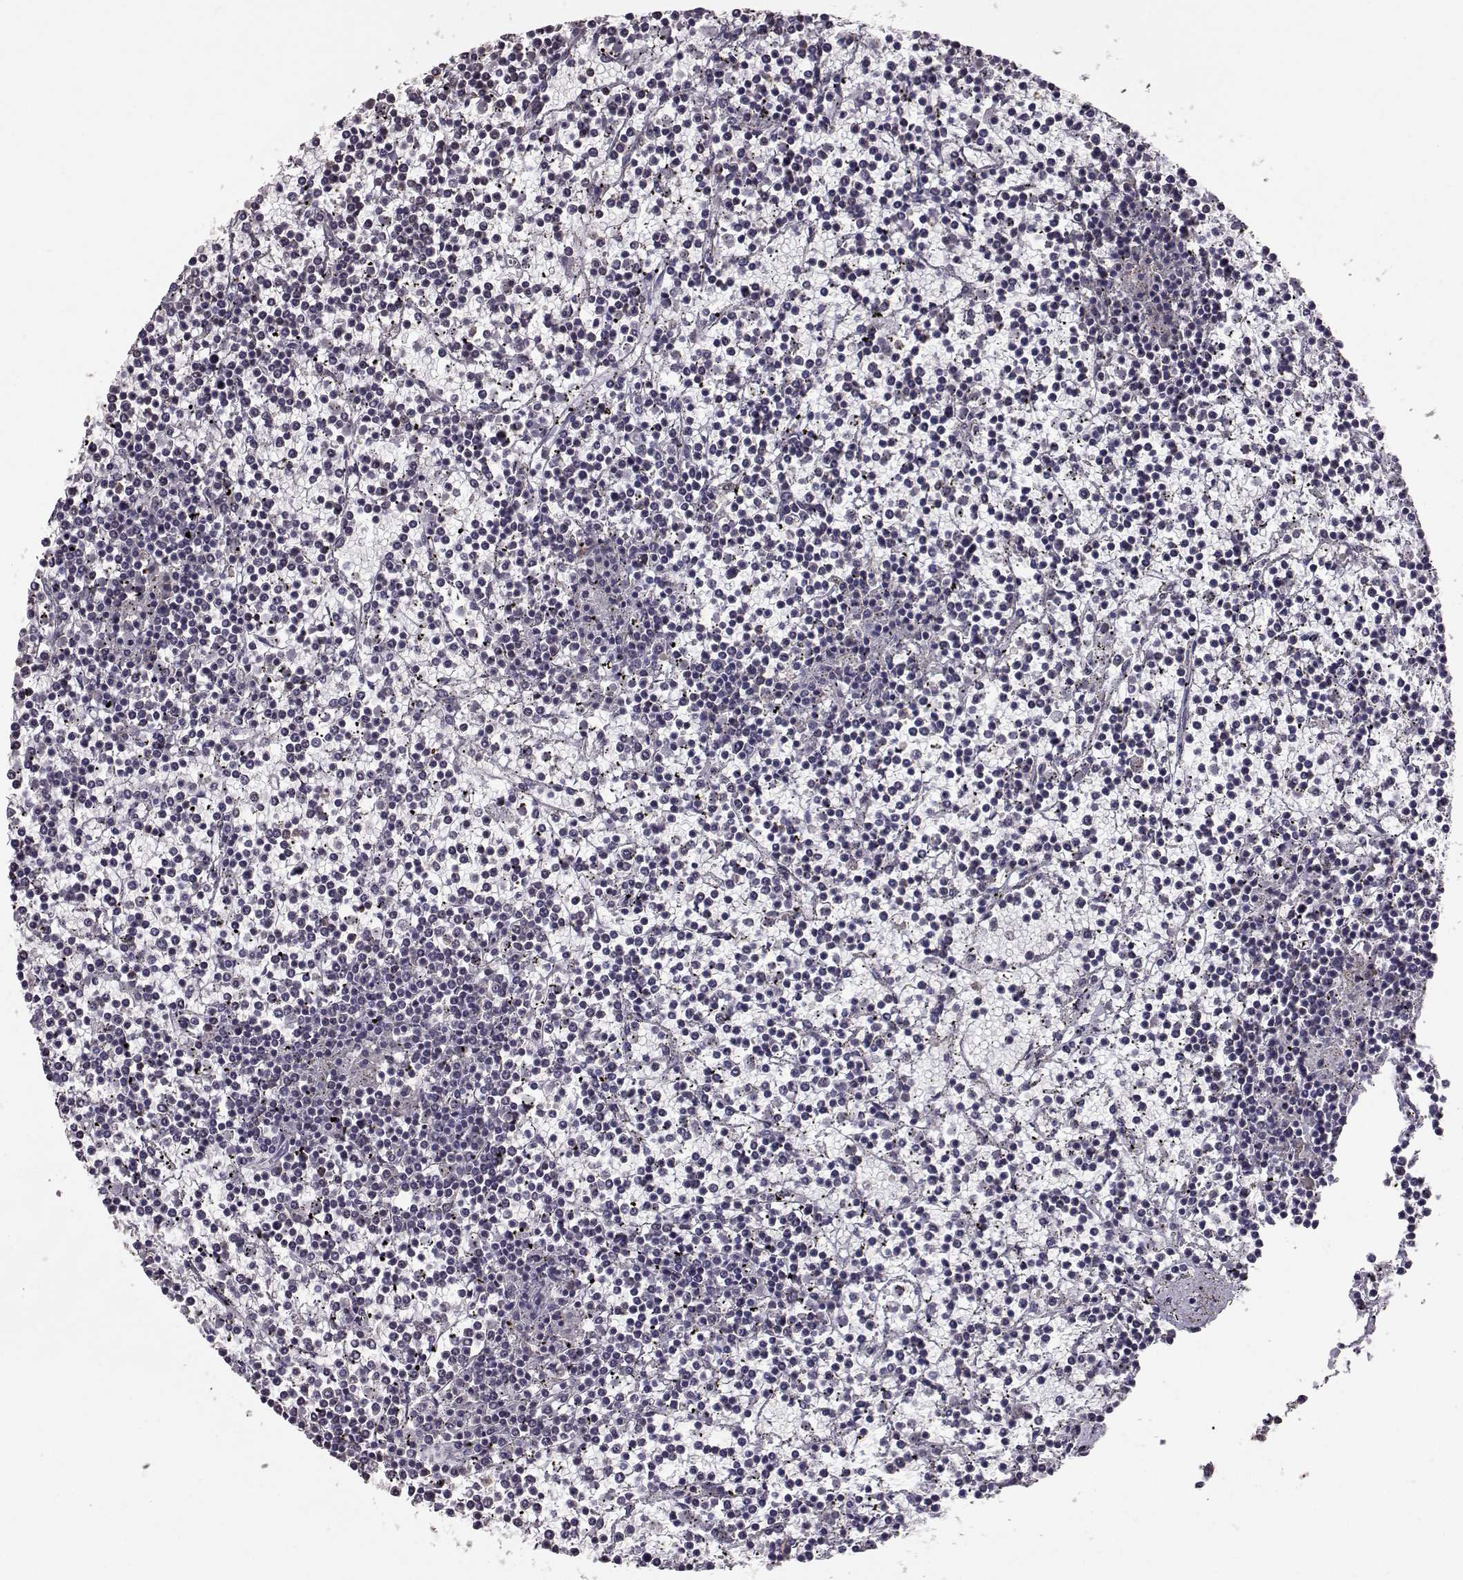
{"staining": {"intensity": "negative", "quantity": "none", "location": "none"}, "tissue": "lymphoma", "cell_type": "Tumor cells", "image_type": "cancer", "snomed": [{"axis": "morphology", "description": "Malignant lymphoma, non-Hodgkin's type, Low grade"}, {"axis": "topography", "description": "Spleen"}], "caption": "The histopathology image reveals no significant expression in tumor cells of lymphoma. The staining is performed using DAB brown chromogen with nuclei counter-stained in using hematoxylin.", "gene": "ALDH3A1", "patient": {"sex": "female", "age": 19}}